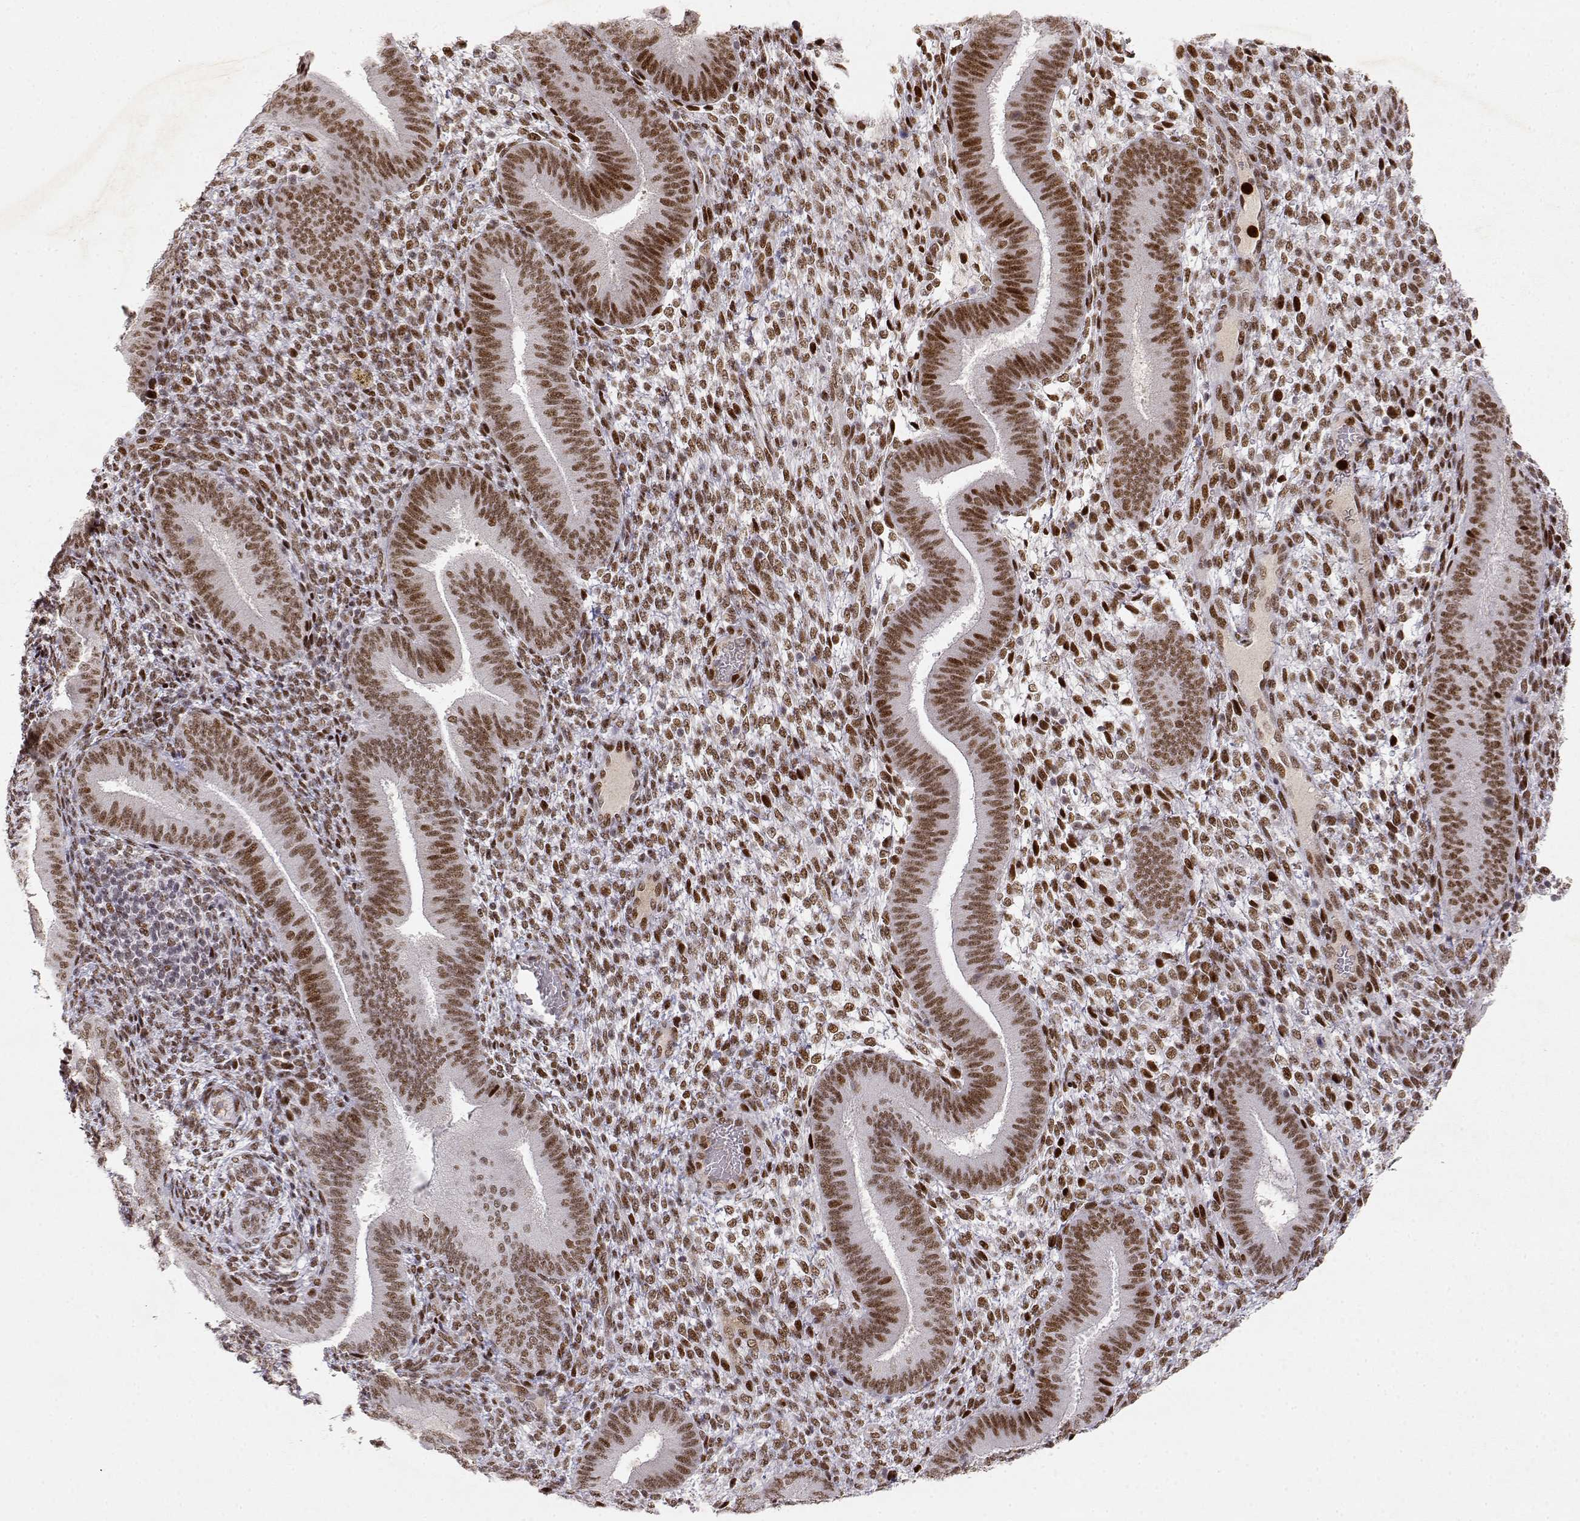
{"staining": {"intensity": "moderate", "quantity": ">75%", "location": "nuclear"}, "tissue": "endometrium", "cell_type": "Cells in endometrial stroma", "image_type": "normal", "snomed": [{"axis": "morphology", "description": "Normal tissue, NOS"}, {"axis": "topography", "description": "Endometrium"}], "caption": "The immunohistochemical stain highlights moderate nuclear expression in cells in endometrial stroma of benign endometrium.", "gene": "RSF1", "patient": {"sex": "female", "age": 39}}